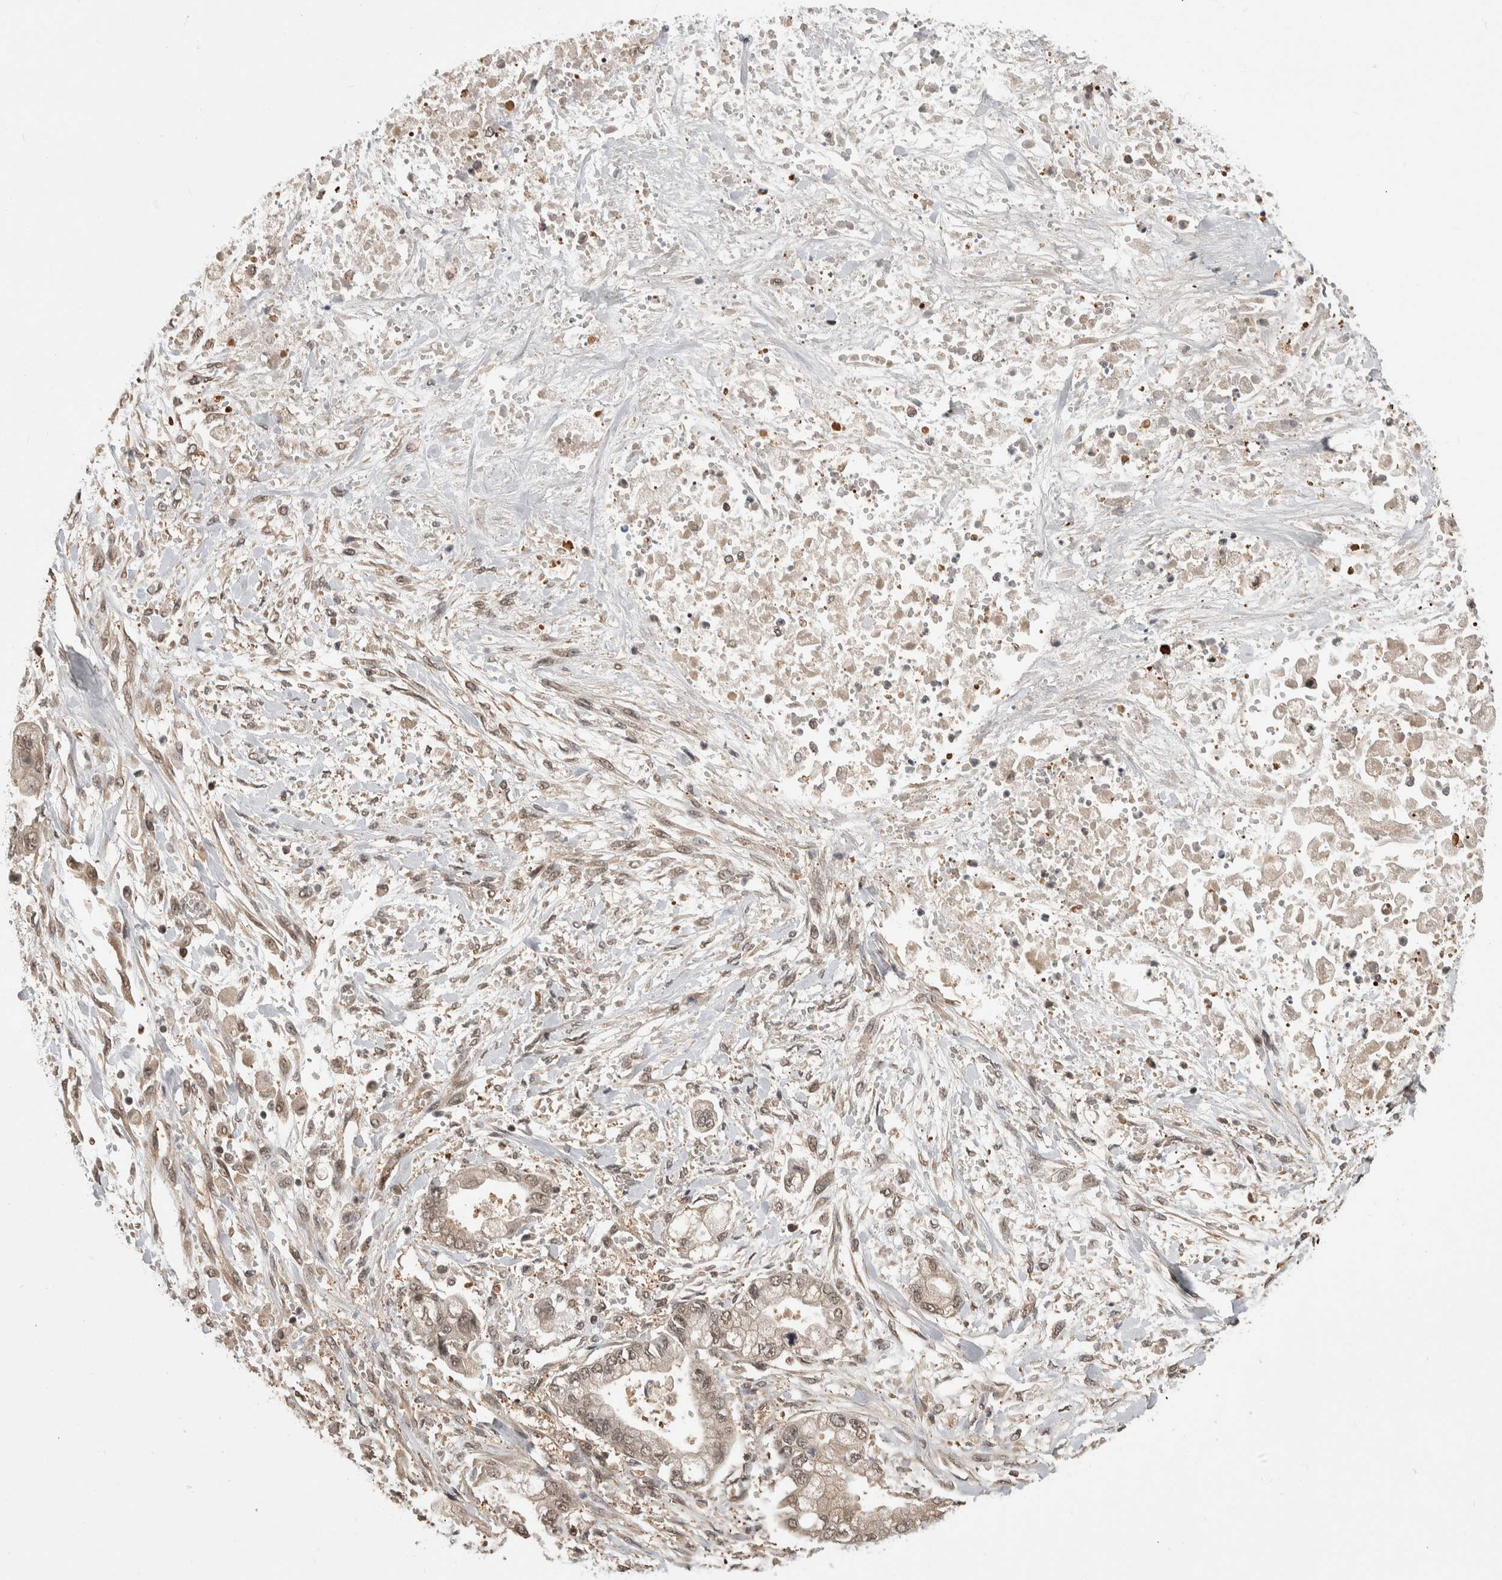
{"staining": {"intensity": "weak", "quantity": ">75%", "location": "nuclear"}, "tissue": "stomach cancer", "cell_type": "Tumor cells", "image_type": "cancer", "snomed": [{"axis": "morphology", "description": "Normal tissue, NOS"}, {"axis": "morphology", "description": "Adenocarcinoma, NOS"}, {"axis": "topography", "description": "Stomach"}], "caption": "Weak nuclear expression for a protein is identified in approximately >75% of tumor cells of stomach adenocarcinoma using IHC.", "gene": "ZNF592", "patient": {"sex": "male", "age": 62}}